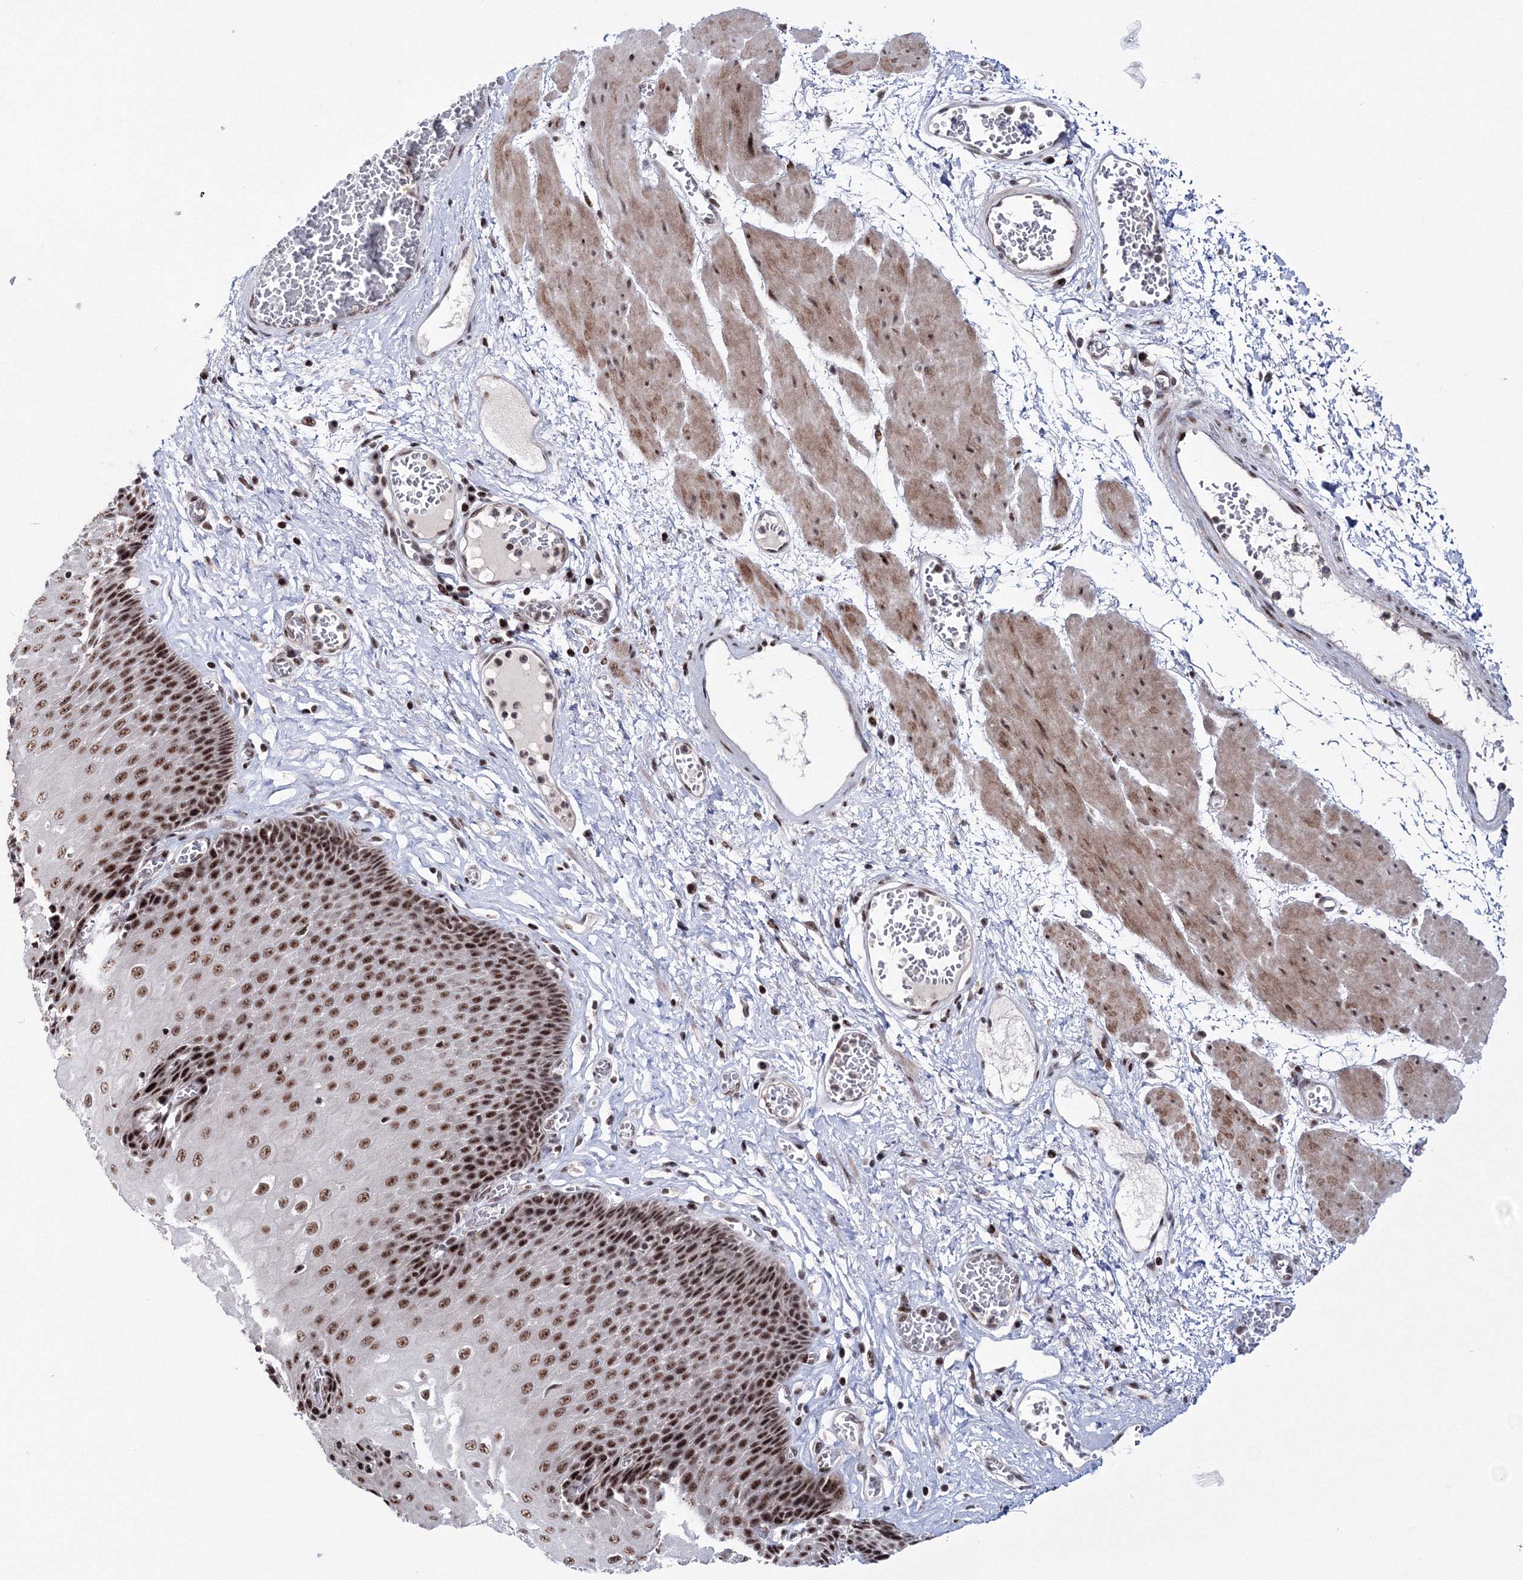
{"staining": {"intensity": "strong", "quantity": ">75%", "location": "nuclear"}, "tissue": "esophagus", "cell_type": "Squamous epithelial cells", "image_type": "normal", "snomed": [{"axis": "morphology", "description": "Normal tissue, NOS"}, {"axis": "topography", "description": "Esophagus"}], "caption": "A photomicrograph of esophagus stained for a protein reveals strong nuclear brown staining in squamous epithelial cells. (Brightfield microscopy of DAB IHC at high magnification).", "gene": "TATDN2", "patient": {"sex": "male", "age": 60}}